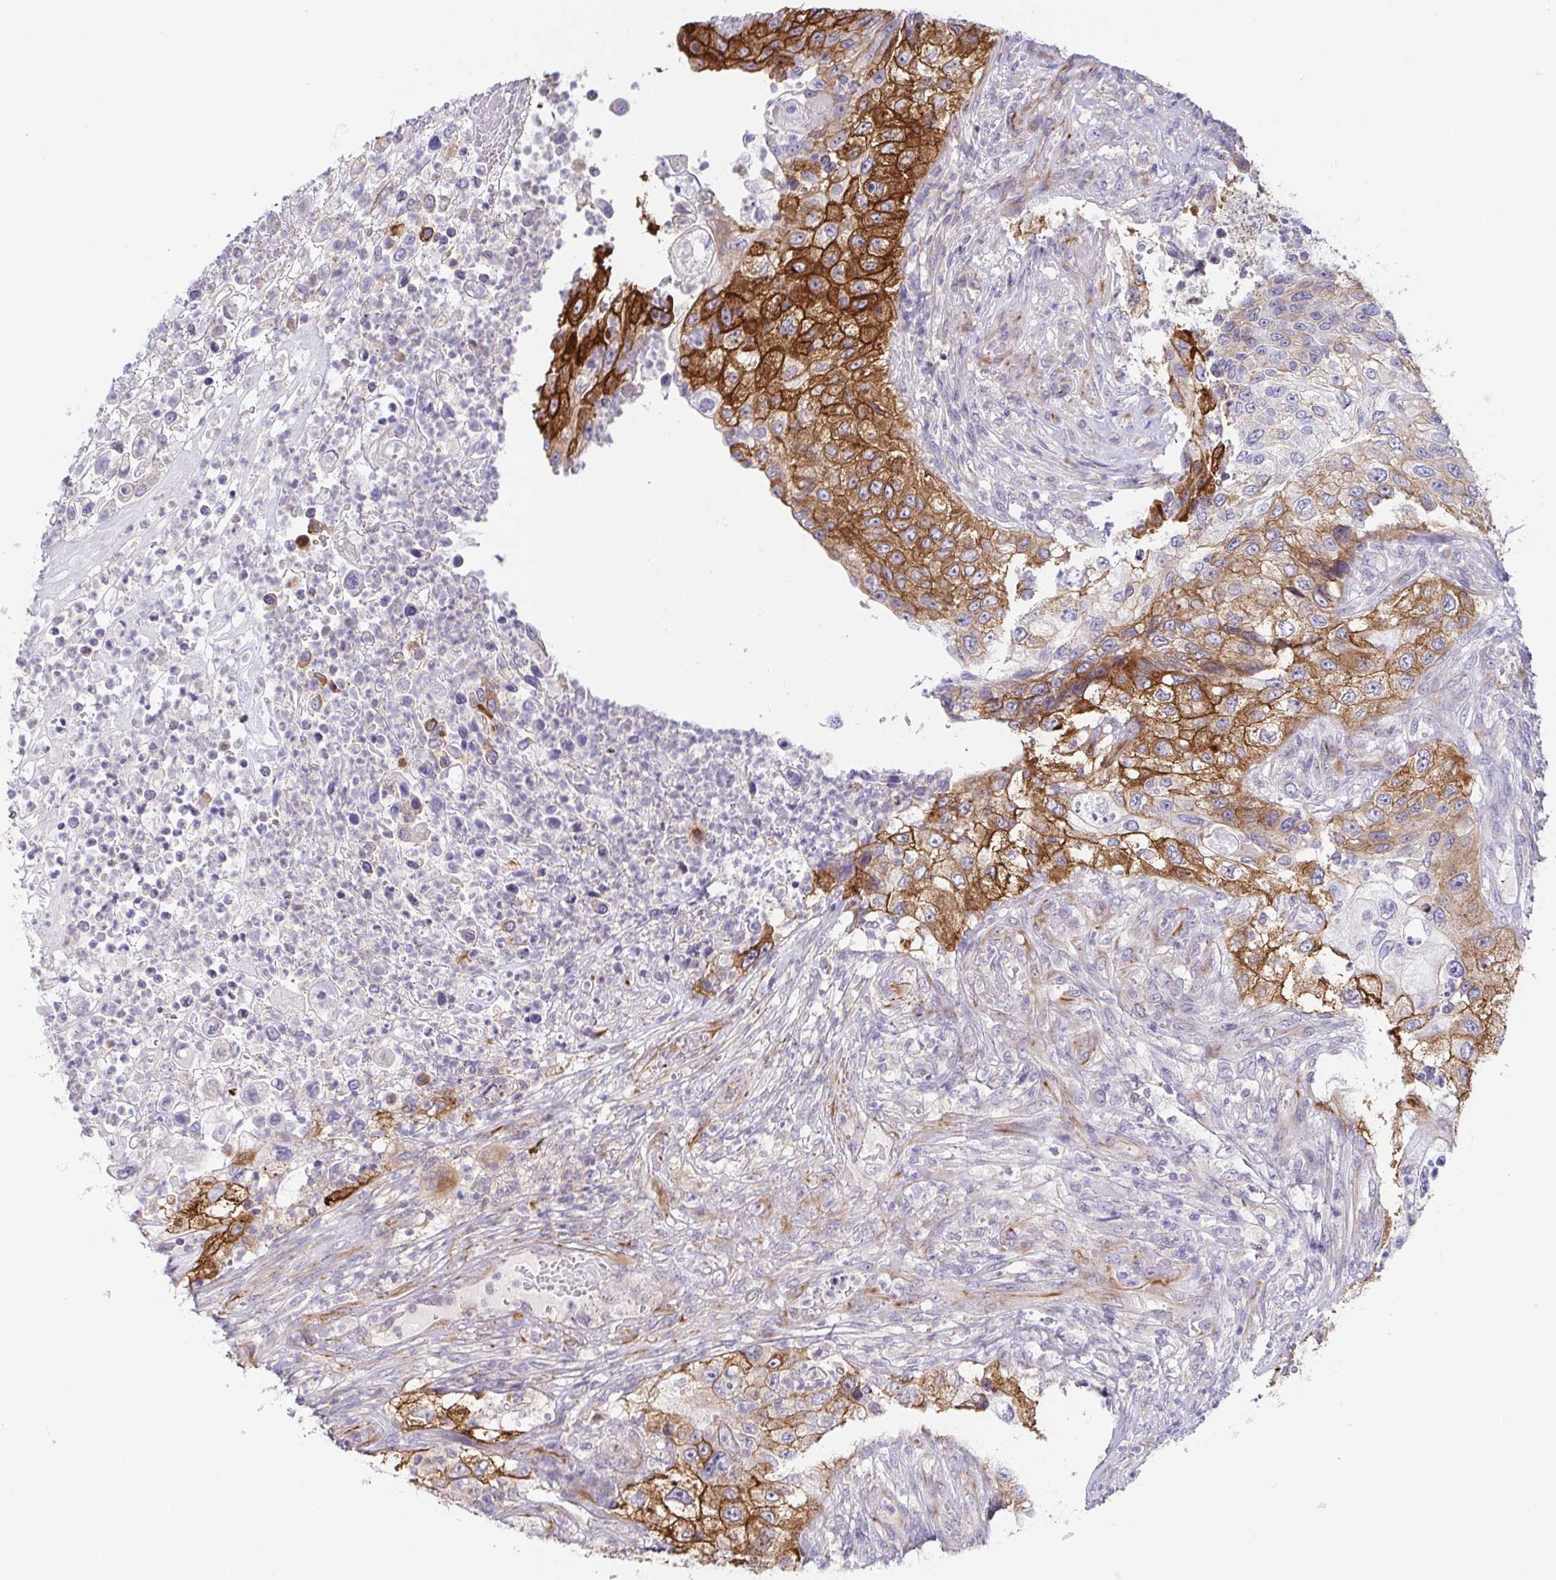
{"staining": {"intensity": "strong", "quantity": "<25%", "location": "cytoplasmic/membranous"}, "tissue": "urothelial cancer", "cell_type": "Tumor cells", "image_type": "cancer", "snomed": [{"axis": "morphology", "description": "Urothelial carcinoma, High grade"}, {"axis": "topography", "description": "Urinary bladder"}], "caption": "Immunohistochemistry of human urothelial cancer demonstrates medium levels of strong cytoplasmic/membranous expression in approximately <25% of tumor cells. Using DAB (3,3'-diaminobenzidine) (brown) and hematoxylin (blue) stains, captured at high magnification using brightfield microscopy.", "gene": "COL17A1", "patient": {"sex": "female", "age": 60}}